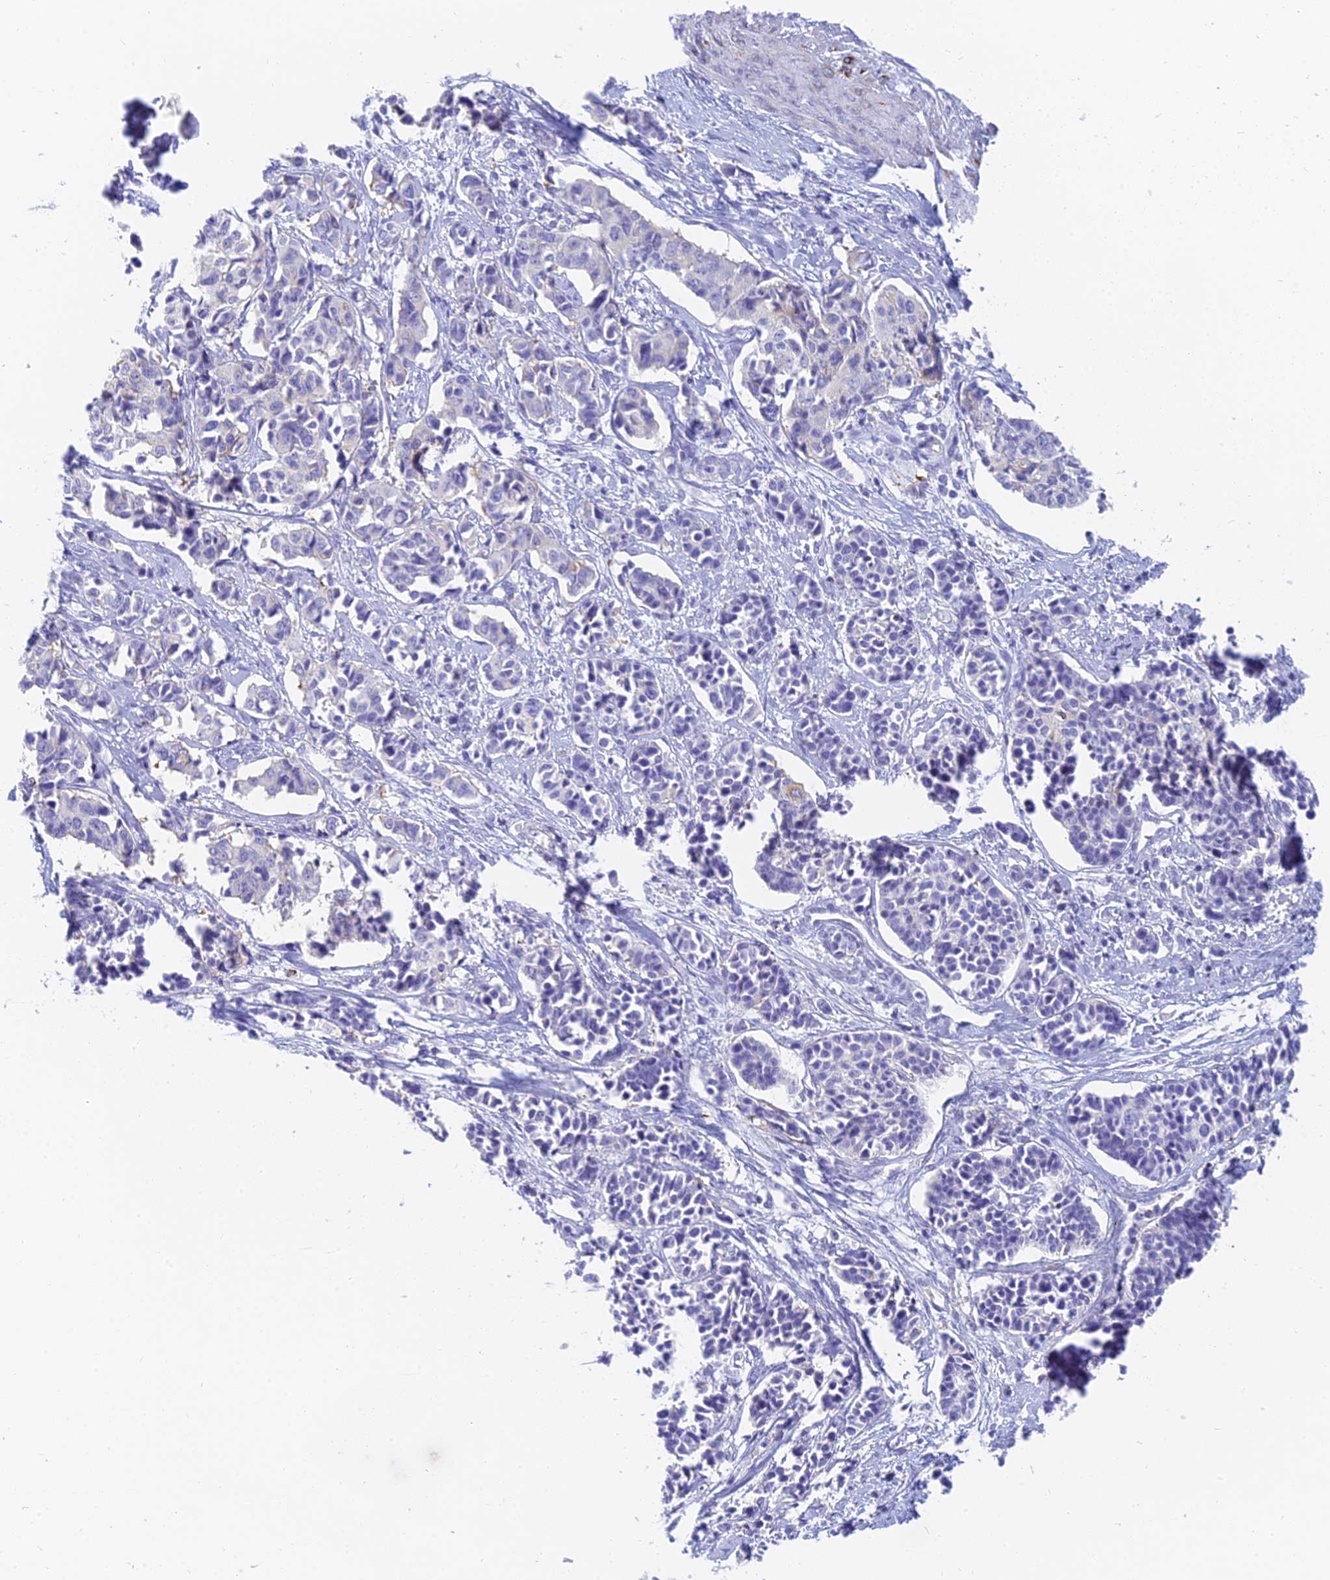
{"staining": {"intensity": "negative", "quantity": "none", "location": "none"}, "tissue": "cervical cancer", "cell_type": "Tumor cells", "image_type": "cancer", "snomed": [{"axis": "morphology", "description": "Normal tissue, NOS"}, {"axis": "morphology", "description": "Squamous cell carcinoma, NOS"}, {"axis": "topography", "description": "Cervix"}], "caption": "Tumor cells are negative for brown protein staining in cervical cancer (squamous cell carcinoma). (Brightfield microscopy of DAB (3,3'-diaminobenzidine) immunohistochemistry (IHC) at high magnification).", "gene": "SLC36A2", "patient": {"sex": "female", "age": 35}}